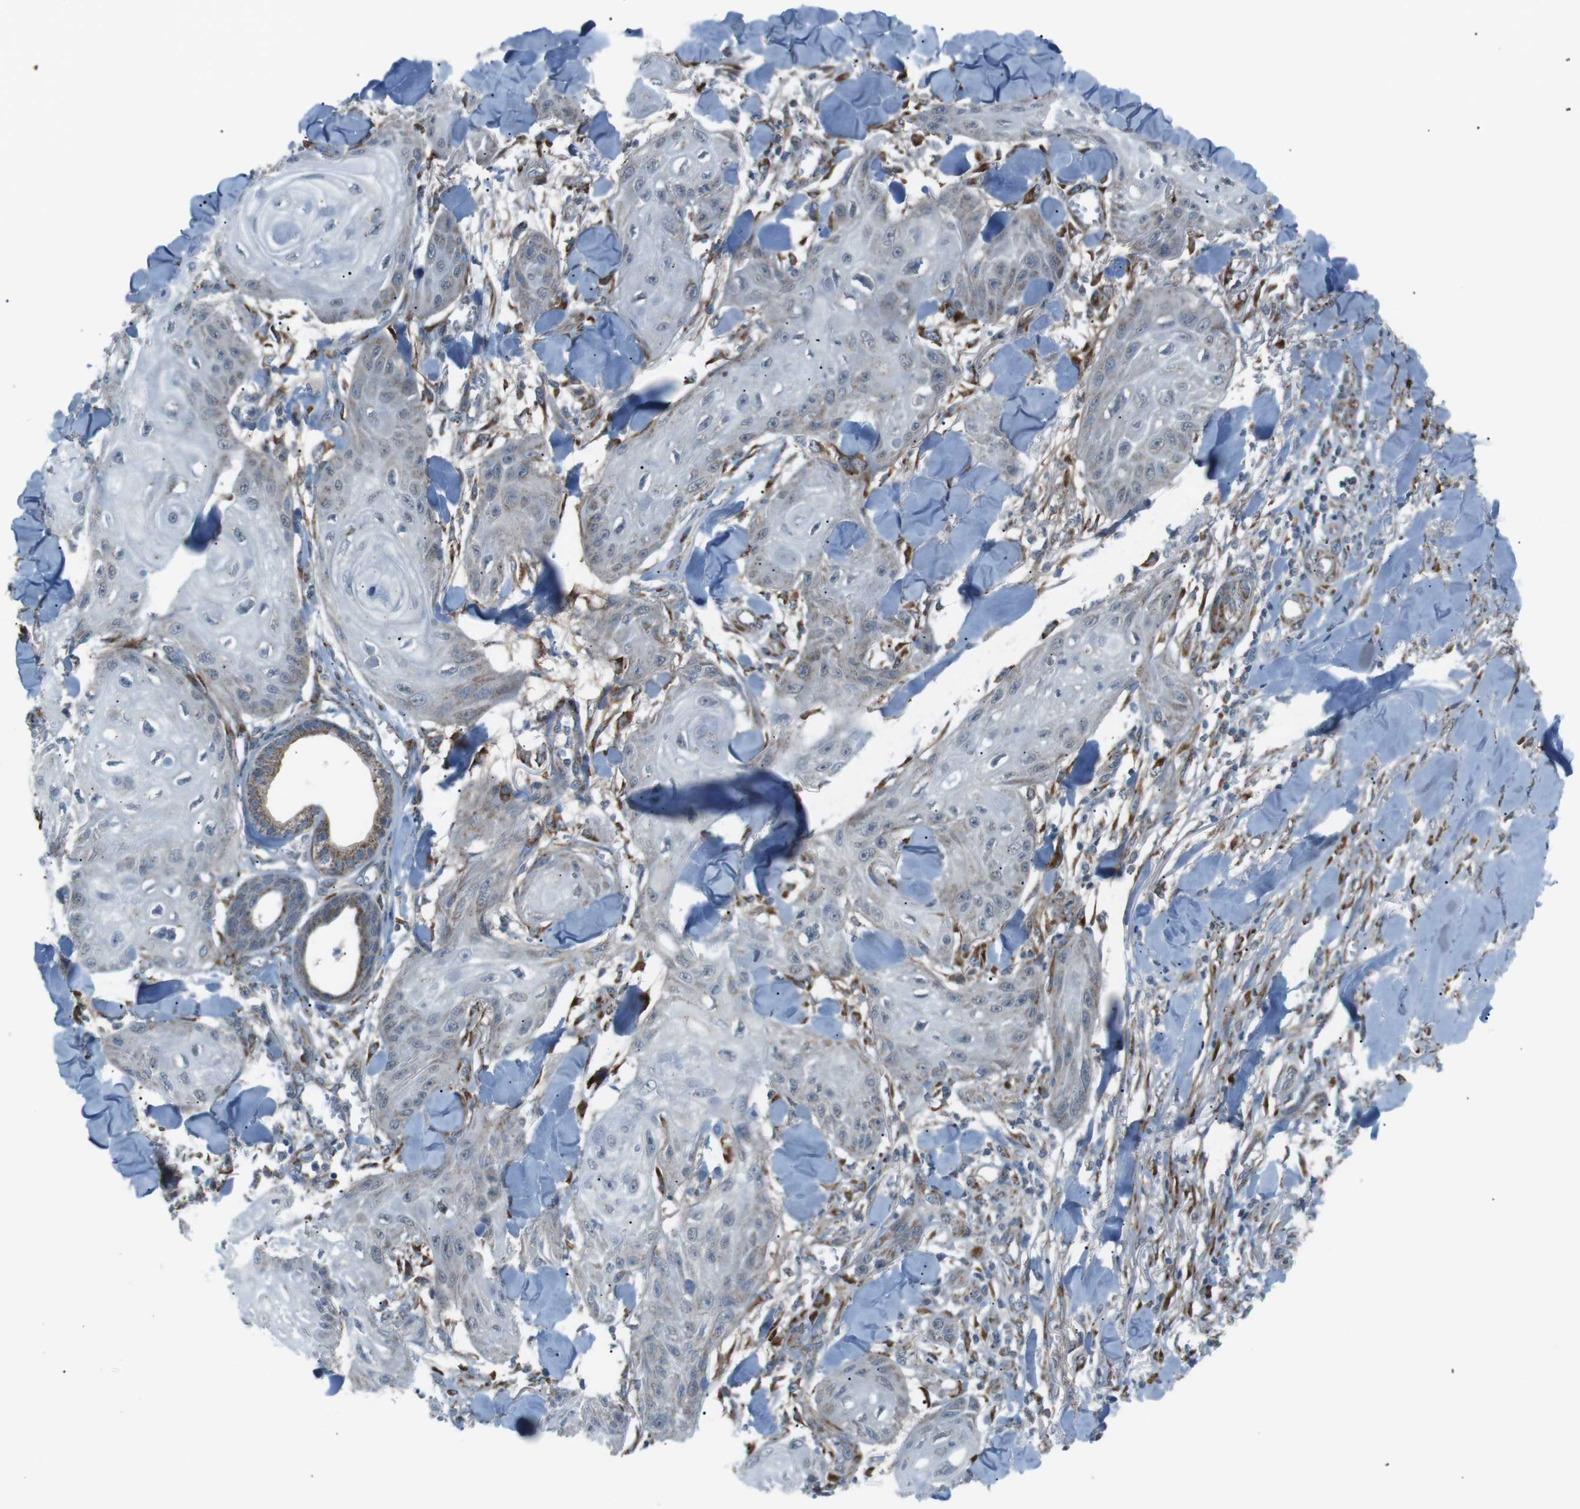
{"staining": {"intensity": "negative", "quantity": "none", "location": "none"}, "tissue": "skin cancer", "cell_type": "Tumor cells", "image_type": "cancer", "snomed": [{"axis": "morphology", "description": "Squamous cell carcinoma, NOS"}, {"axis": "topography", "description": "Skin"}], "caption": "The immunohistochemistry image has no significant positivity in tumor cells of skin cancer tissue. The staining is performed using DAB (3,3'-diaminobenzidine) brown chromogen with nuclei counter-stained in using hematoxylin.", "gene": "ARID5B", "patient": {"sex": "male", "age": 74}}